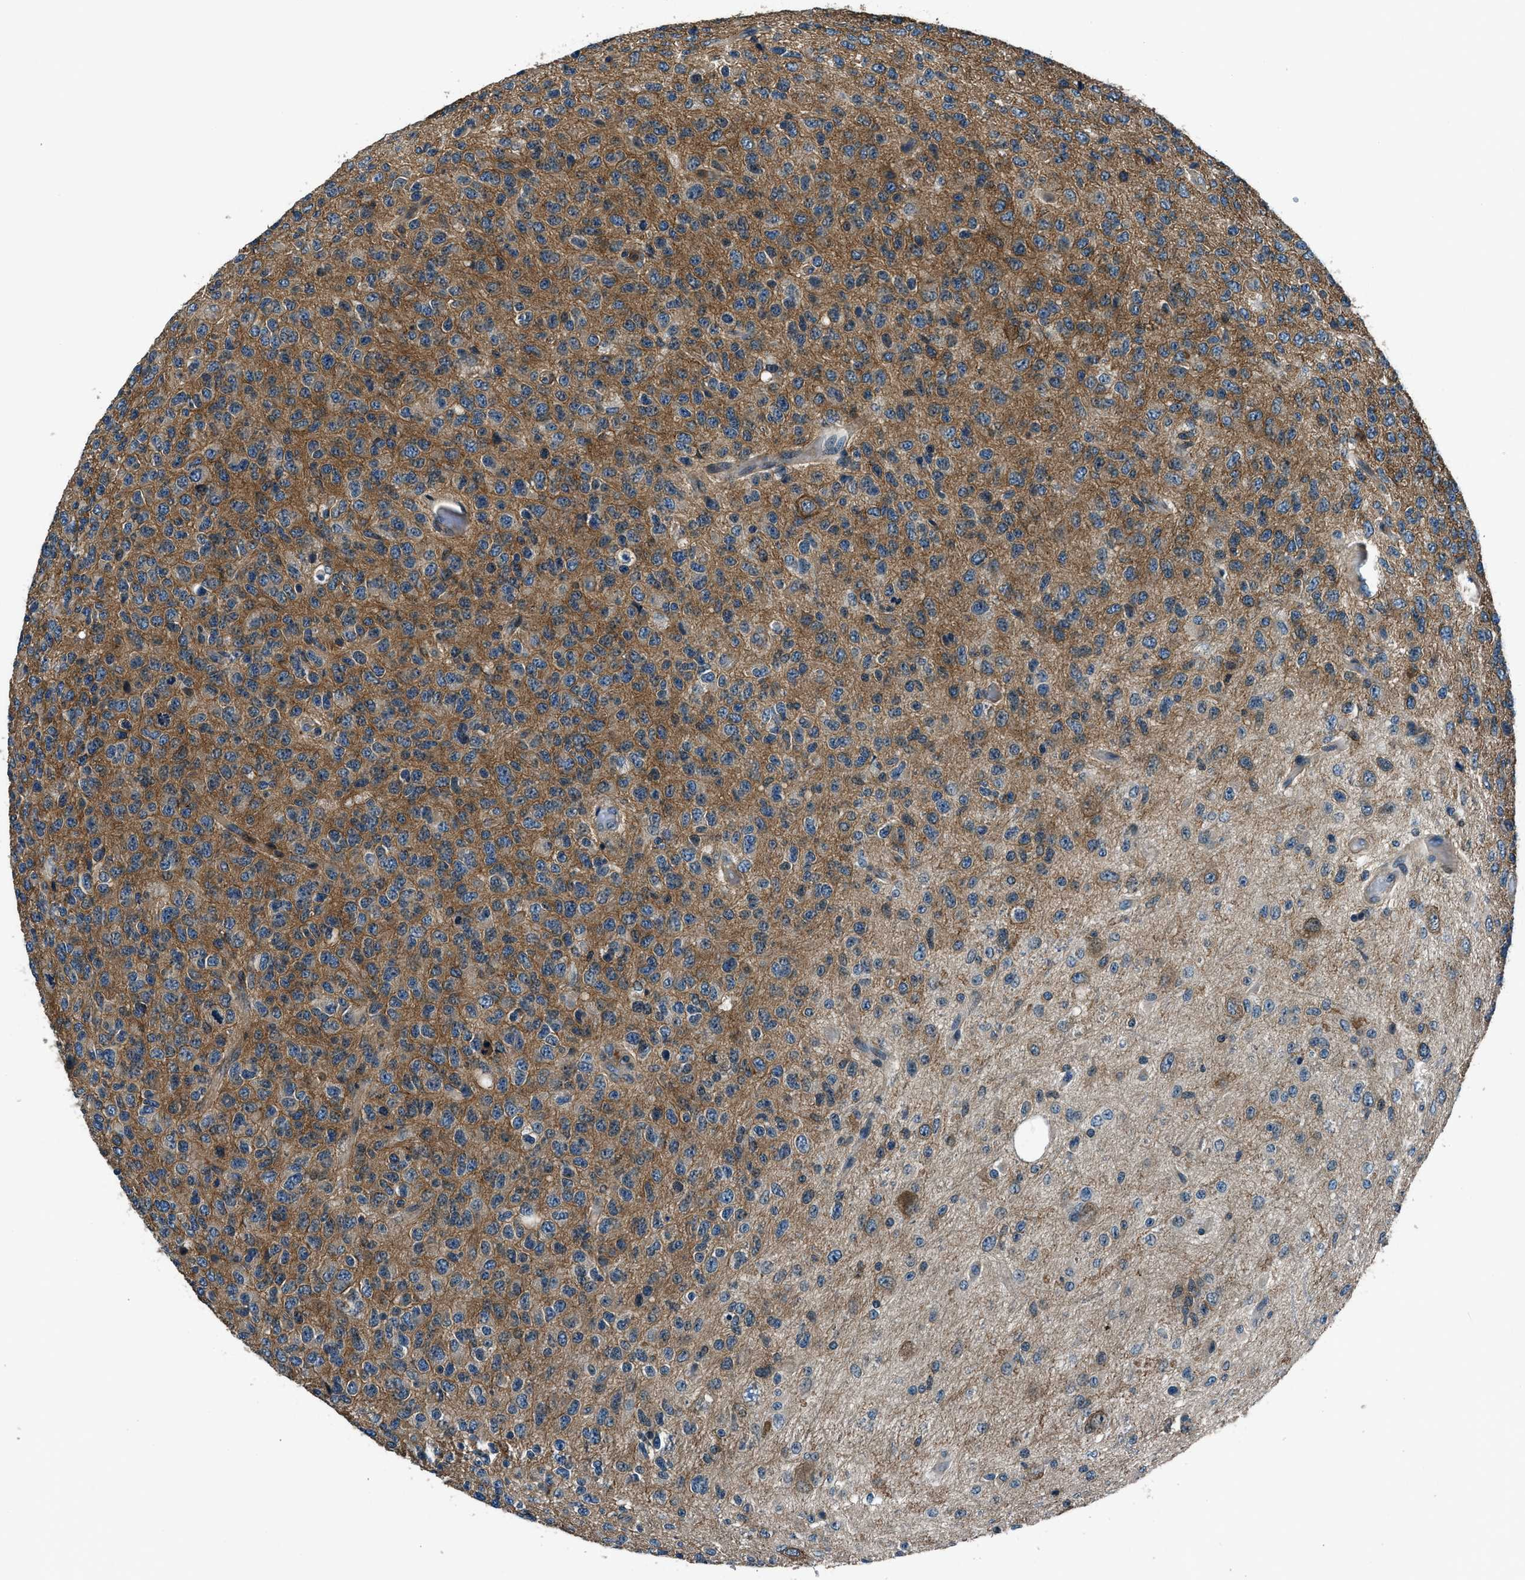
{"staining": {"intensity": "moderate", "quantity": "25%-75%", "location": "cytoplasmic/membranous"}, "tissue": "glioma", "cell_type": "Tumor cells", "image_type": "cancer", "snomed": [{"axis": "morphology", "description": "Glioma, malignant, High grade"}, {"axis": "topography", "description": "pancreas cauda"}], "caption": "Tumor cells reveal moderate cytoplasmic/membranous positivity in approximately 25%-75% of cells in malignant high-grade glioma.", "gene": "ARHGEF11", "patient": {"sex": "male", "age": 60}}